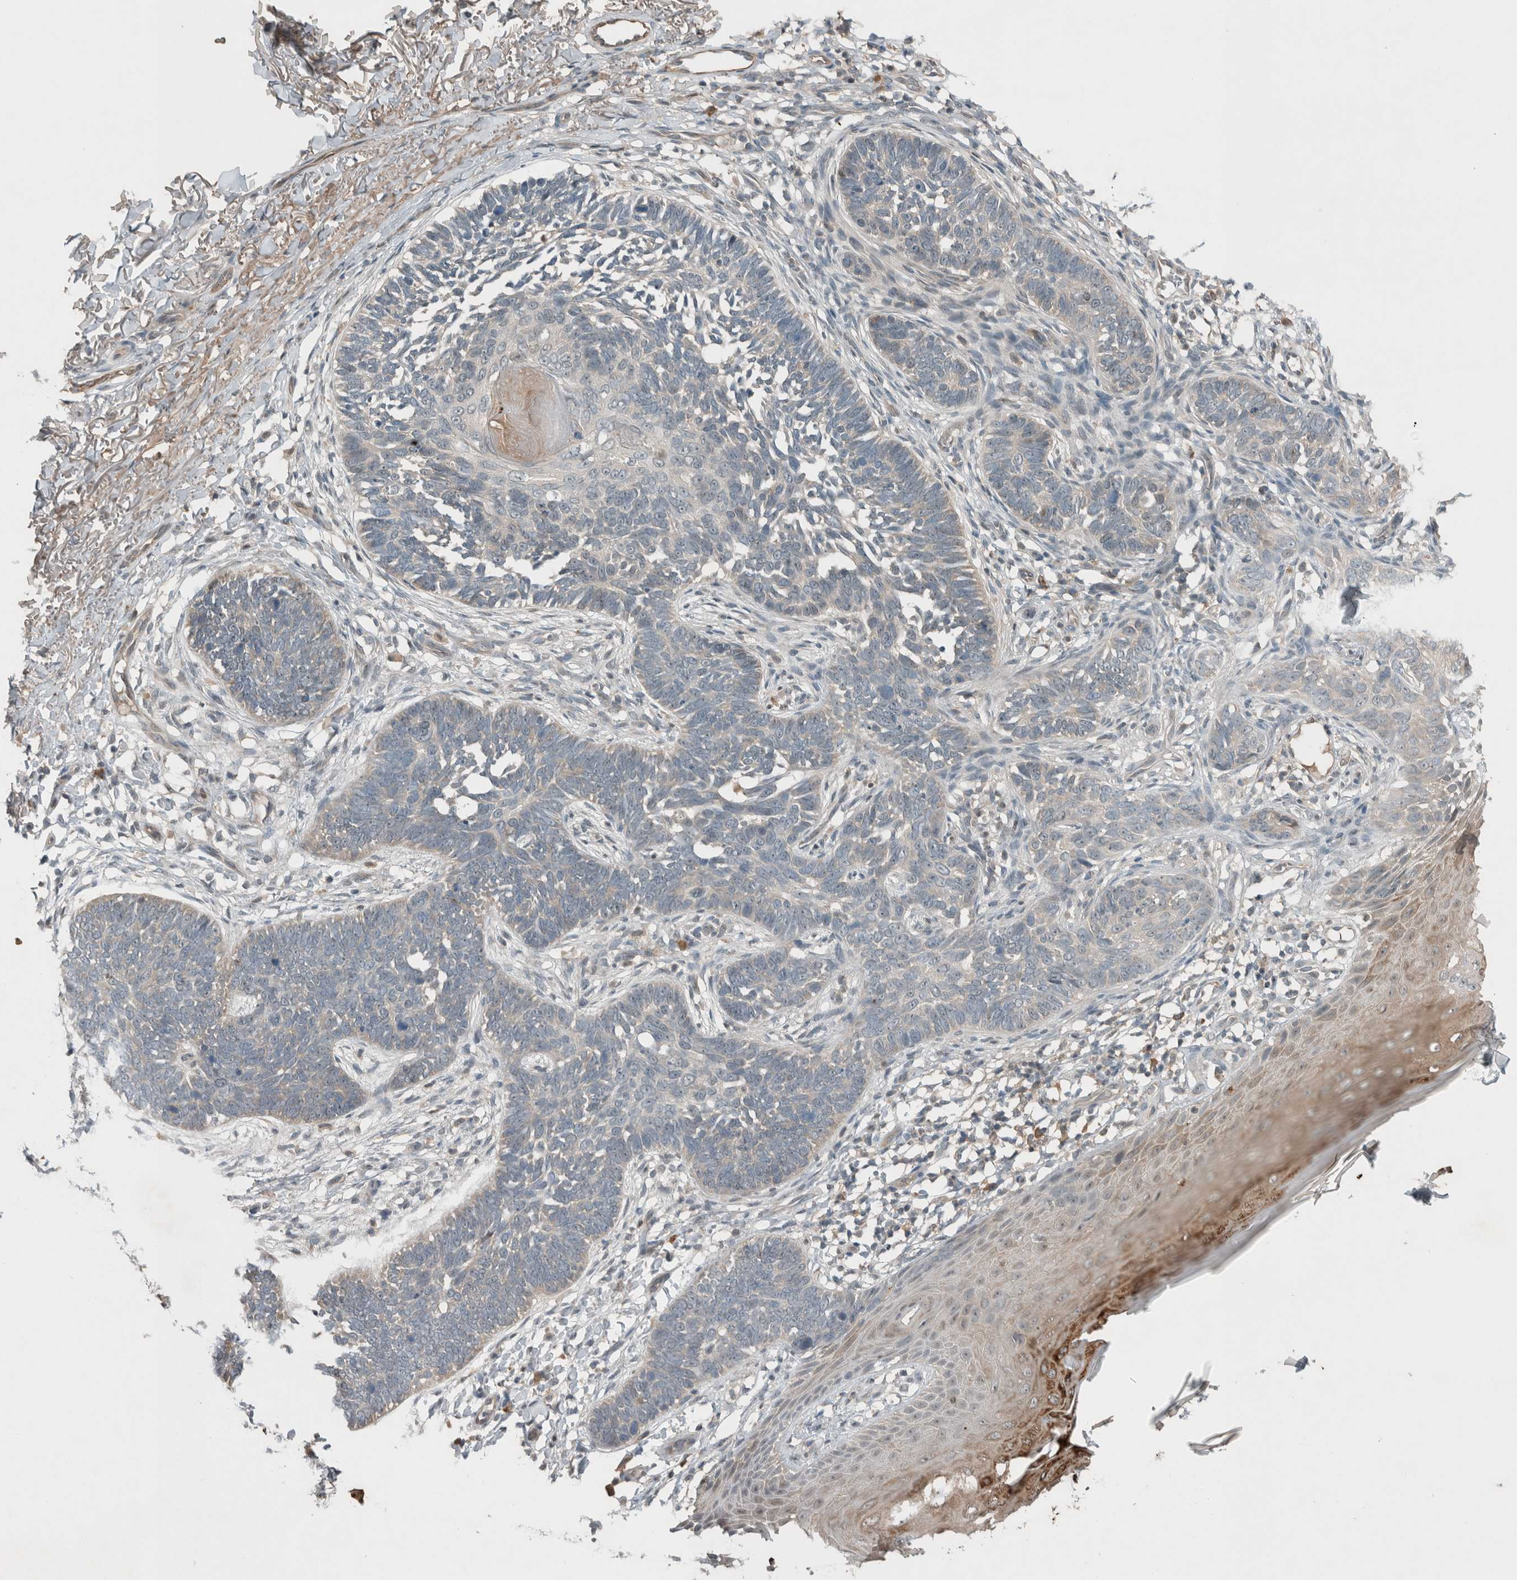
{"staining": {"intensity": "negative", "quantity": "none", "location": "none"}, "tissue": "skin cancer", "cell_type": "Tumor cells", "image_type": "cancer", "snomed": [{"axis": "morphology", "description": "Normal tissue, NOS"}, {"axis": "morphology", "description": "Basal cell carcinoma"}, {"axis": "topography", "description": "Skin"}], "caption": "DAB immunohistochemical staining of human skin cancer displays no significant staining in tumor cells.", "gene": "RALGDS", "patient": {"sex": "male", "age": 77}}